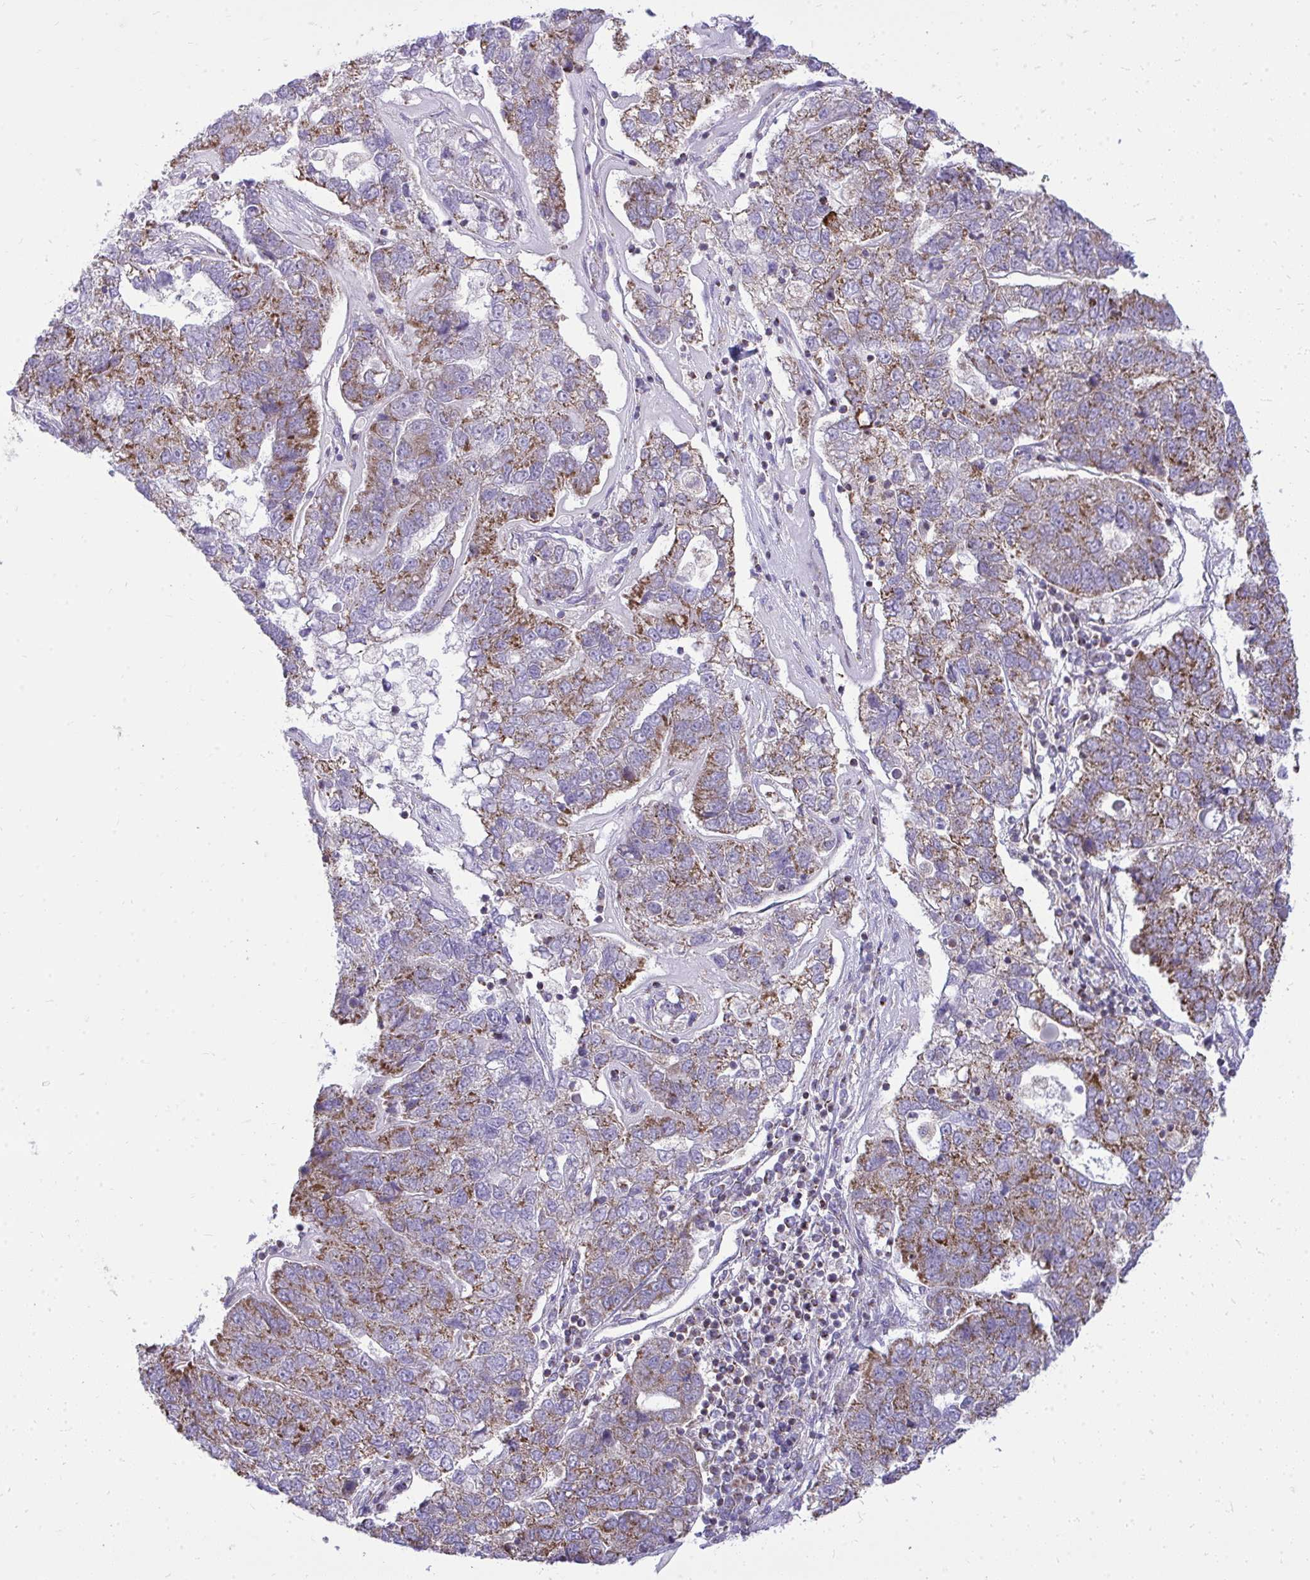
{"staining": {"intensity": "moderate", "quantity": "25%-75%", "location": "cytoplasmic/membranous"}, "tissue": "pancreatic cancer", "cell_type": "Tumor cells", "image_type": "cancer", "snomed": [{"axis": "morphology", "description": "Adenocarcinoma, NOS"}, {"axis": "topography", "description": "Pancreas"}], "caption": "DAB immunohistochemical staining of pancreatic cancer (adenocarcinoma) shows moderate cytoplasmic/membranous protein expression in approximately 25%-75% of tumor cells.", "gene": "SPTBN2", "patient": {"sex": "female", "age": 61}}